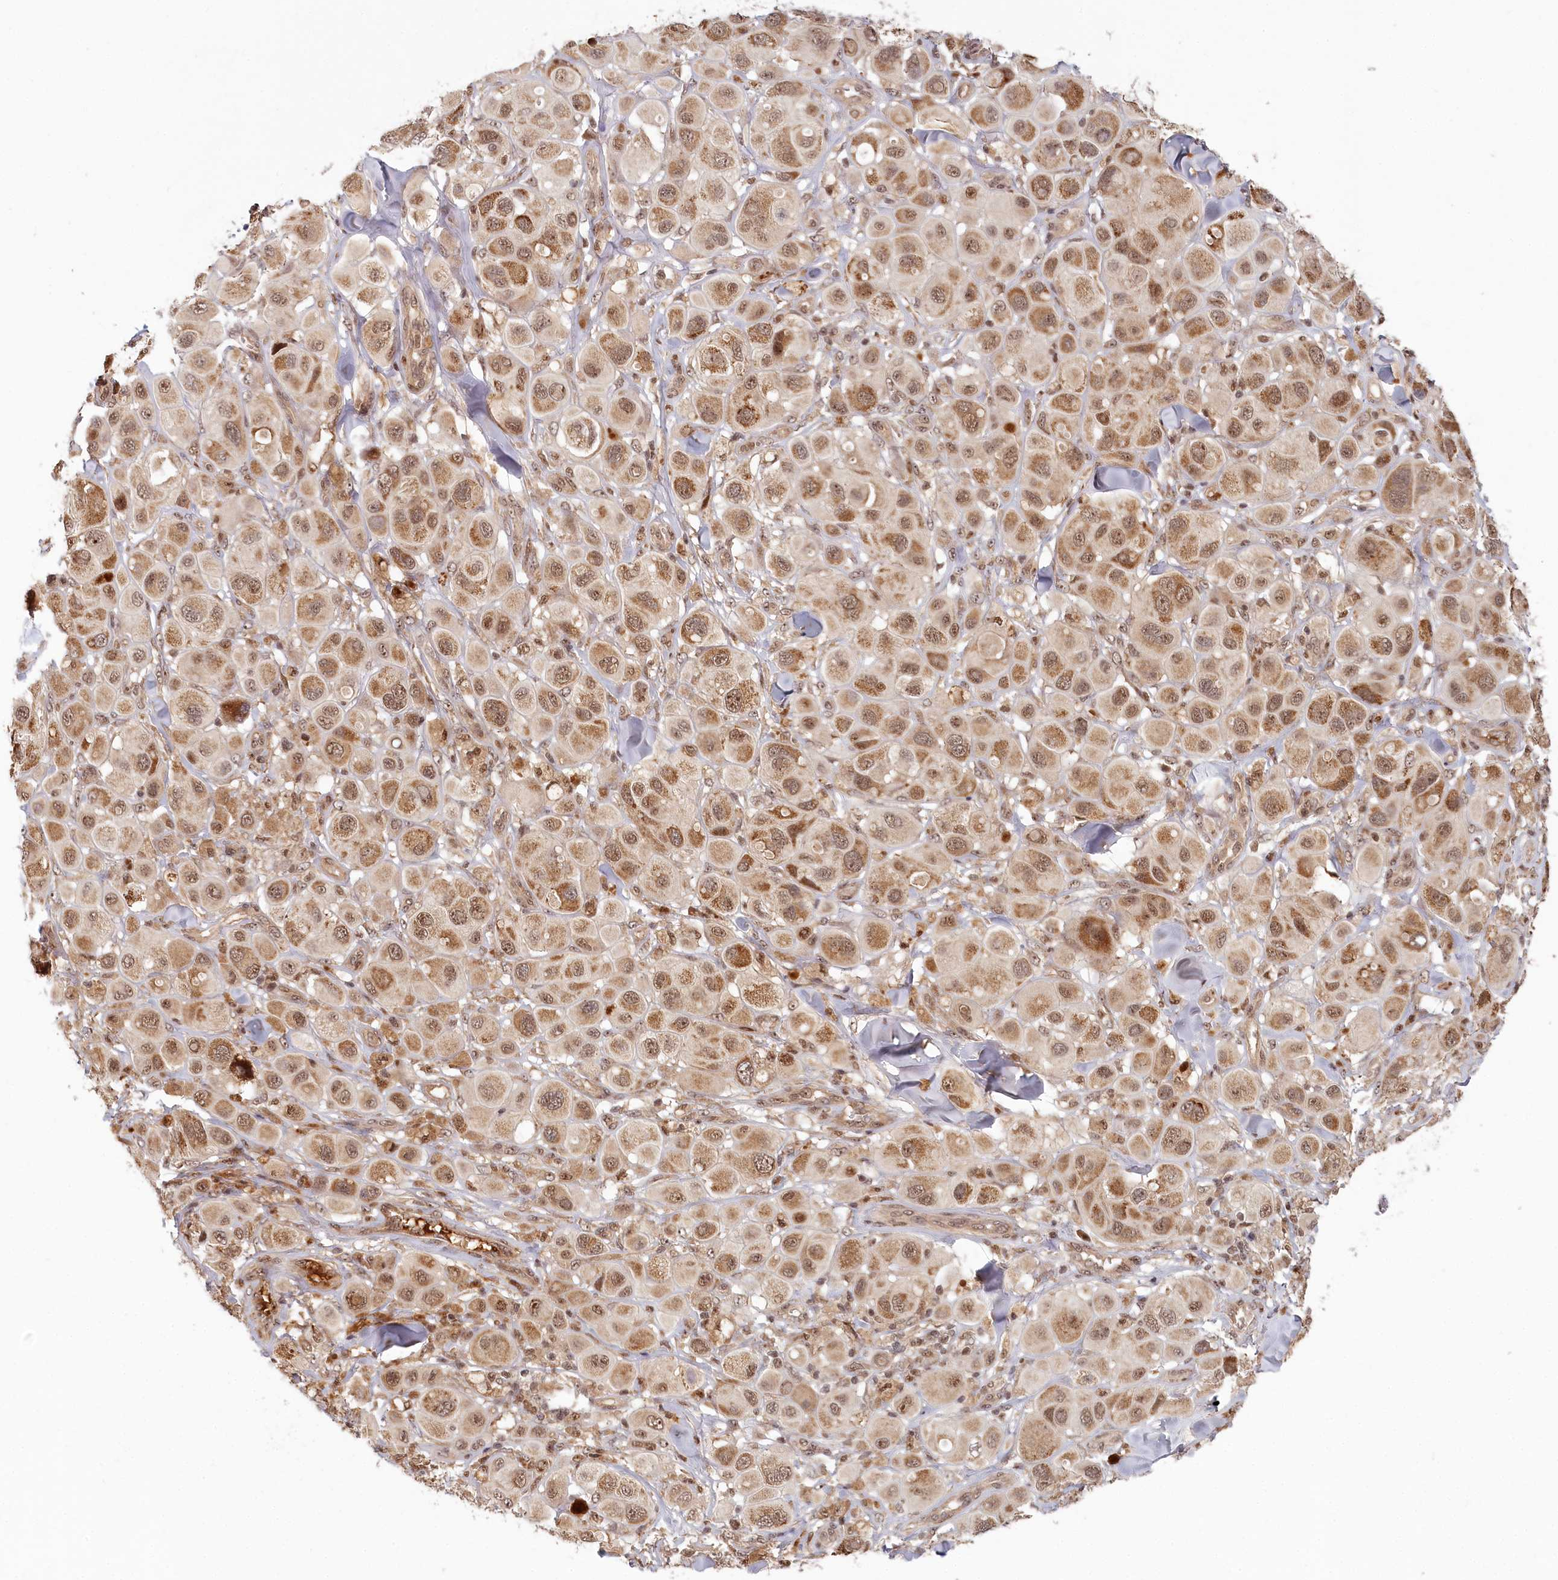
{"staining": {"intensity": "moderate", "quantity": ">75%", "location": "cytoplasmic/membranous,nuclear"}, "tissue": "melanoma", "cell_type": "Tumor cells", "image_type": "cancer", "snomed": [{"axis": "morphology", "description": "Malignant melanoma, Metastatic site"}, {"axis": "topography", "description": "Skin"}], "caption": "There is medium levels of moderate cytoplasmic/membranous and nuclear expression in tumor cells of malignant melanoma (metastatic site), as demonstrated by immunohistochemical staining (brown color).", "gene": "WAPL", "patient": {"sex": "male", "age": 41}}